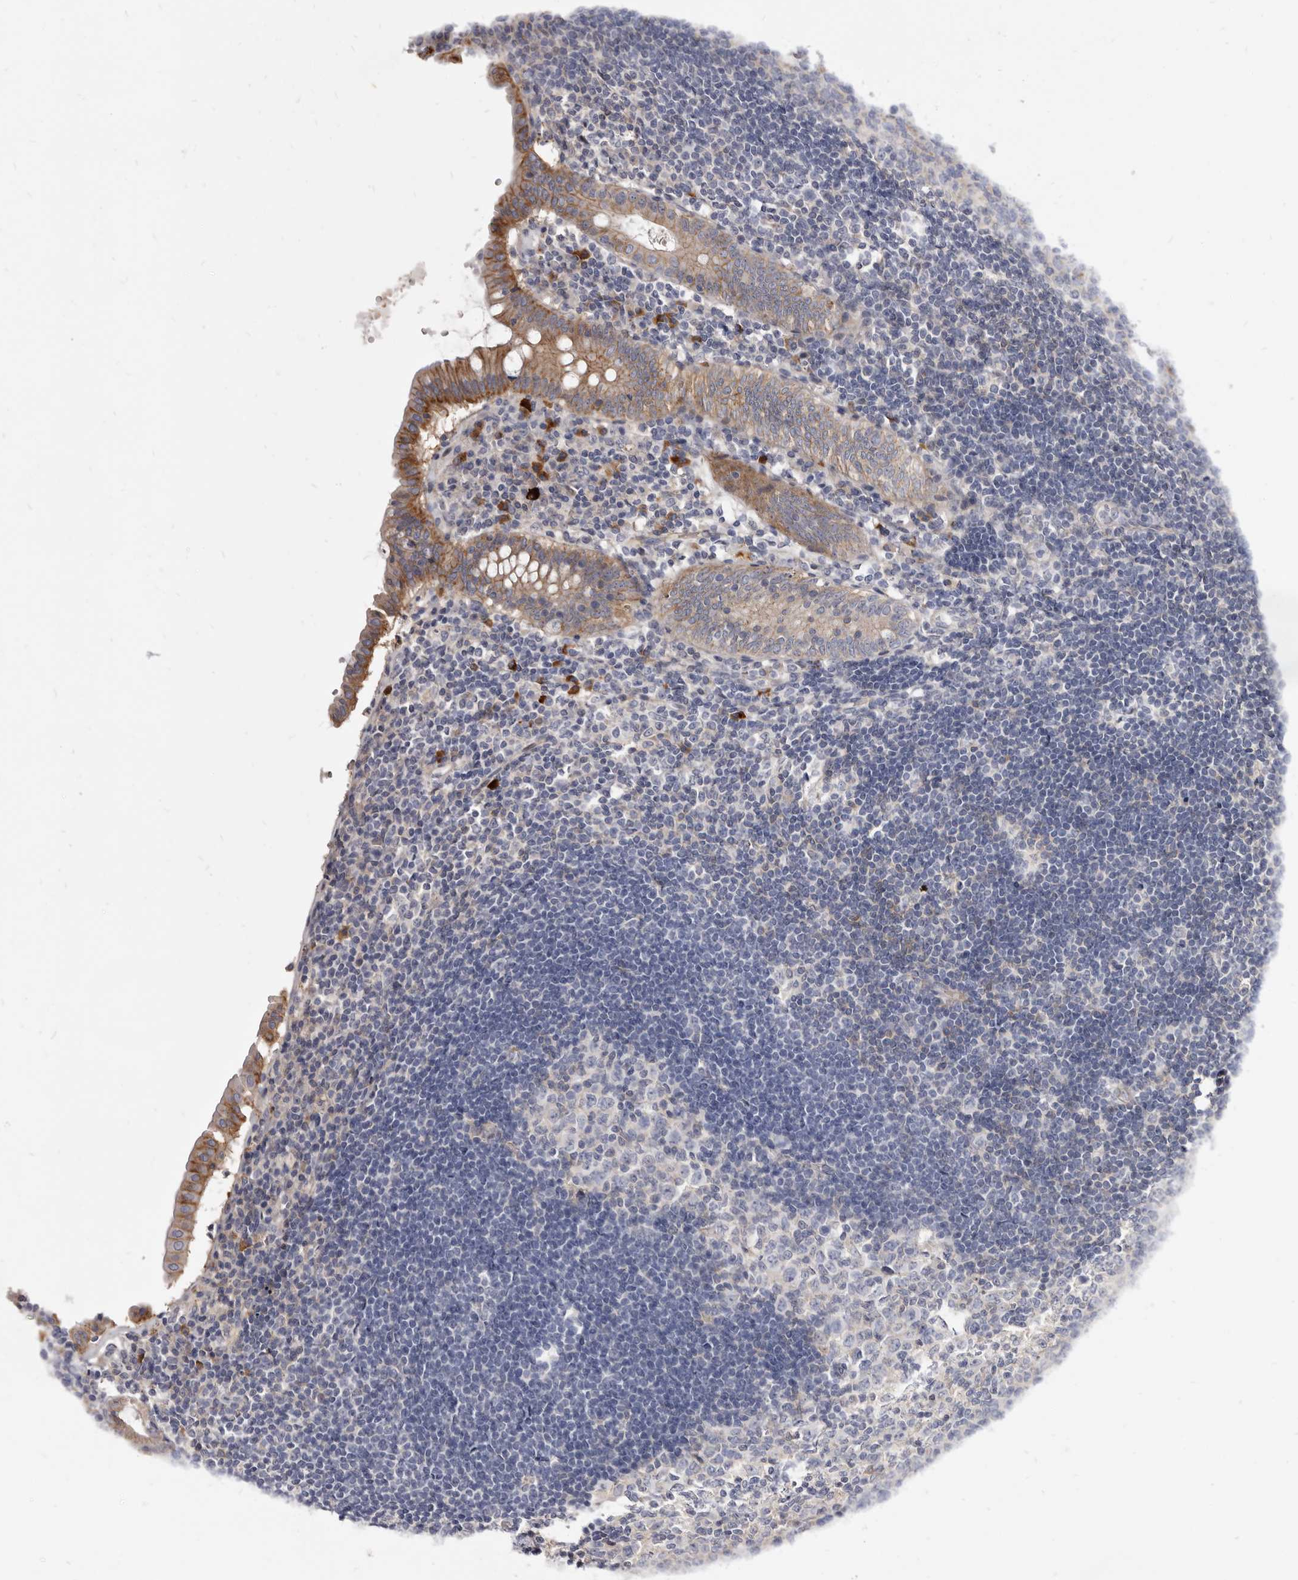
{"staining": {"intensity": "strong", "quantity": "25%-75%", "location": "cytoplasmic/membranous"}, "tissue": "appendix", "cell_type": "Glandular cells", "image_type": "normal", "snomed": [{"axis": "morphology", "description": "Normal tissue, NOS"}, {"axis": "topography", "description": "Appendix"}], "caption": "Glandular cells demonstrate strong cytoplasmic/membranous staining in about 25%-75% of cells in unremarkable appendix.", "gene": "FAS", "patient": {"sex": "female", "age": 54}}